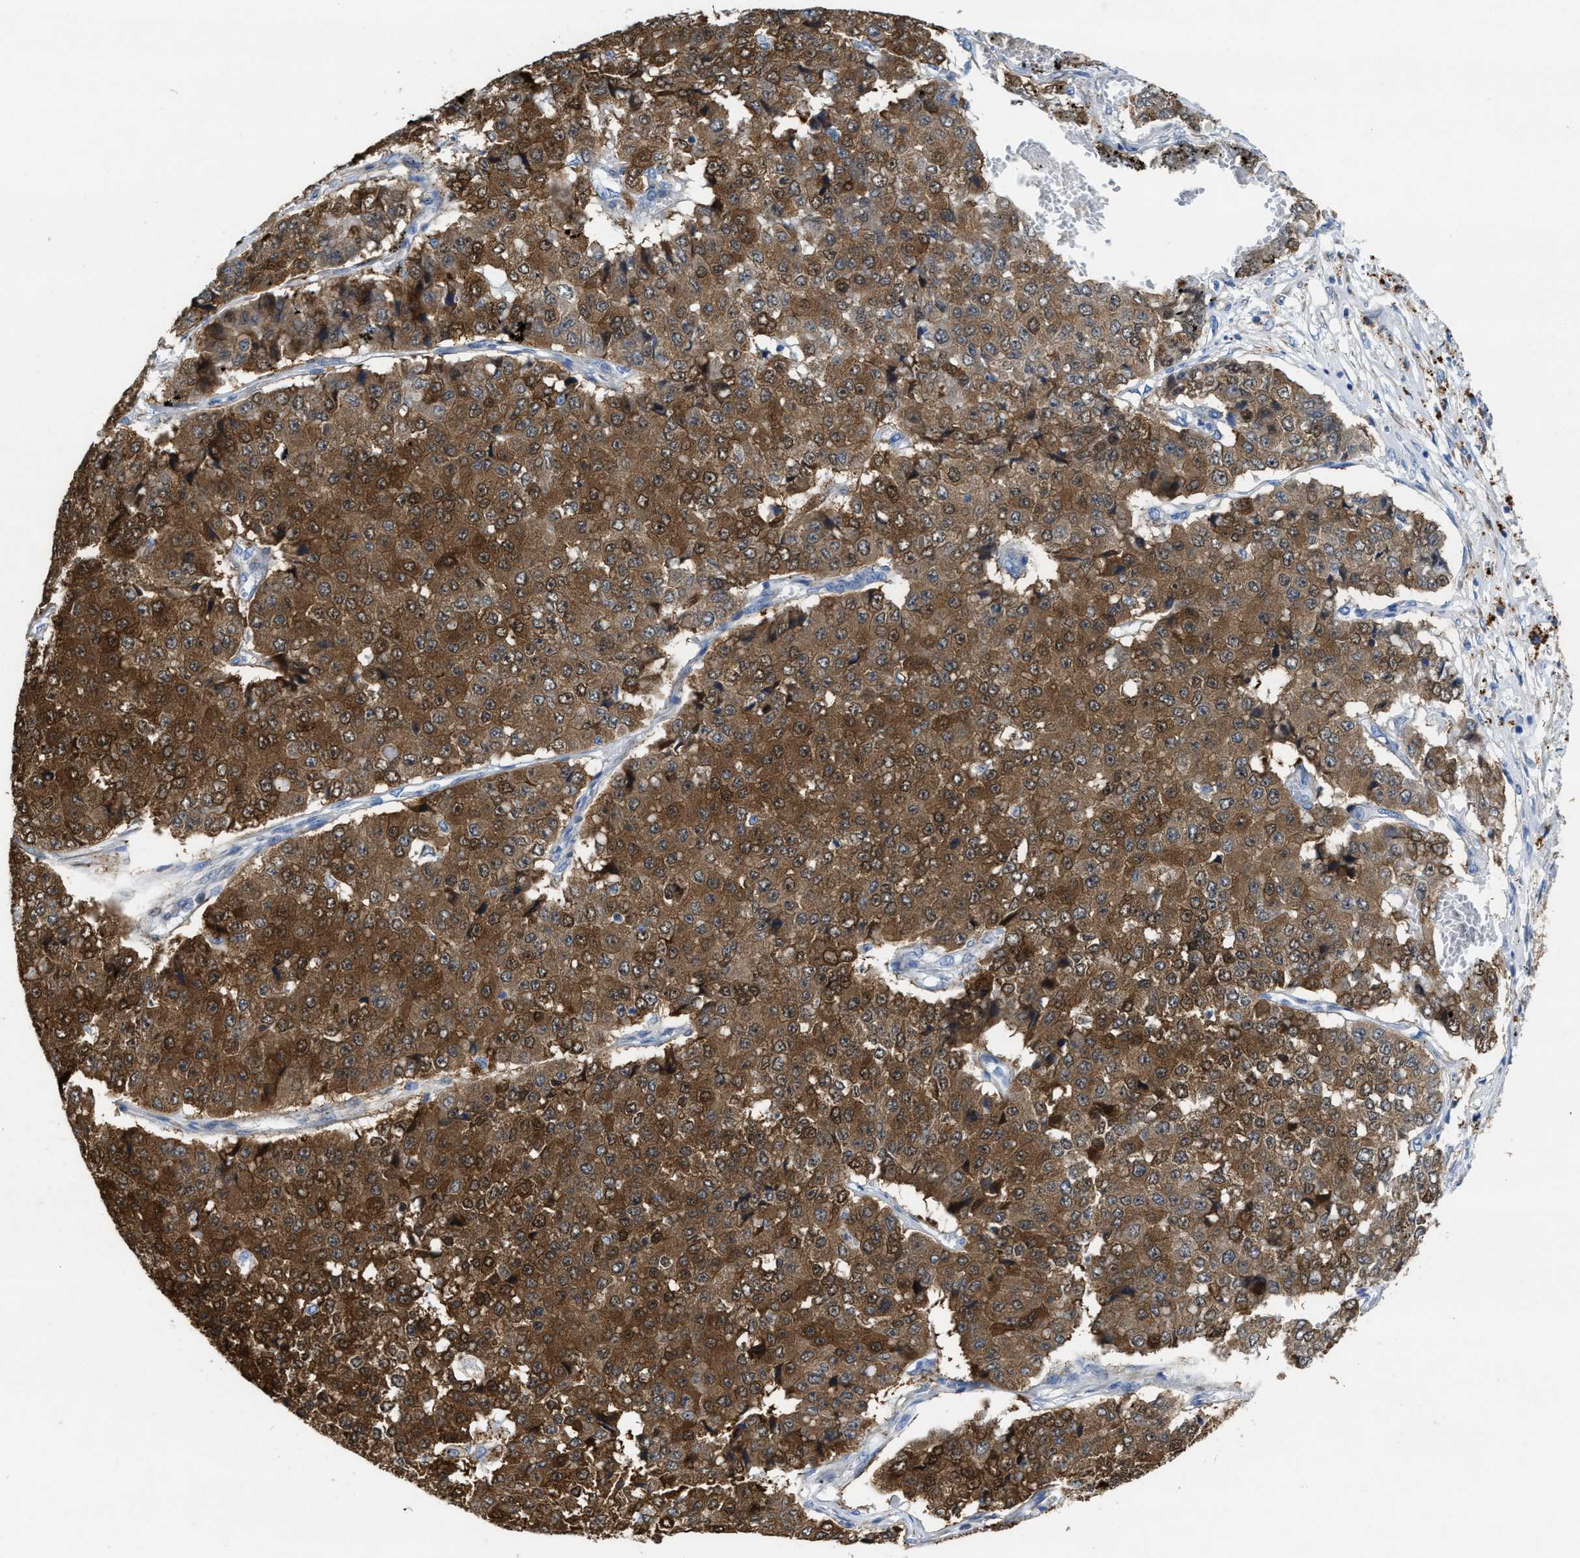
{"staining": {"intensity": "strong", "quantity": ">75%", "location": "cytoplasmic/membranous"}, "tissue": "pancreatic cancer", "cell_type": "Tumor cells", "image_type": "cancer", "snomed": [{"axis": "morphology", "description": "Adenocarcinoma, NOS"}, {"axis": "topography", "description": "Pancreas"}], "caption": "The histopathology image reveals a brown stain indicating the presence of a protein in the cytoplasmic/membranous of tumor cells in pancreatic cancer.", "gene": "ASS1", "patient": {"sex": "male", "age": 50}}